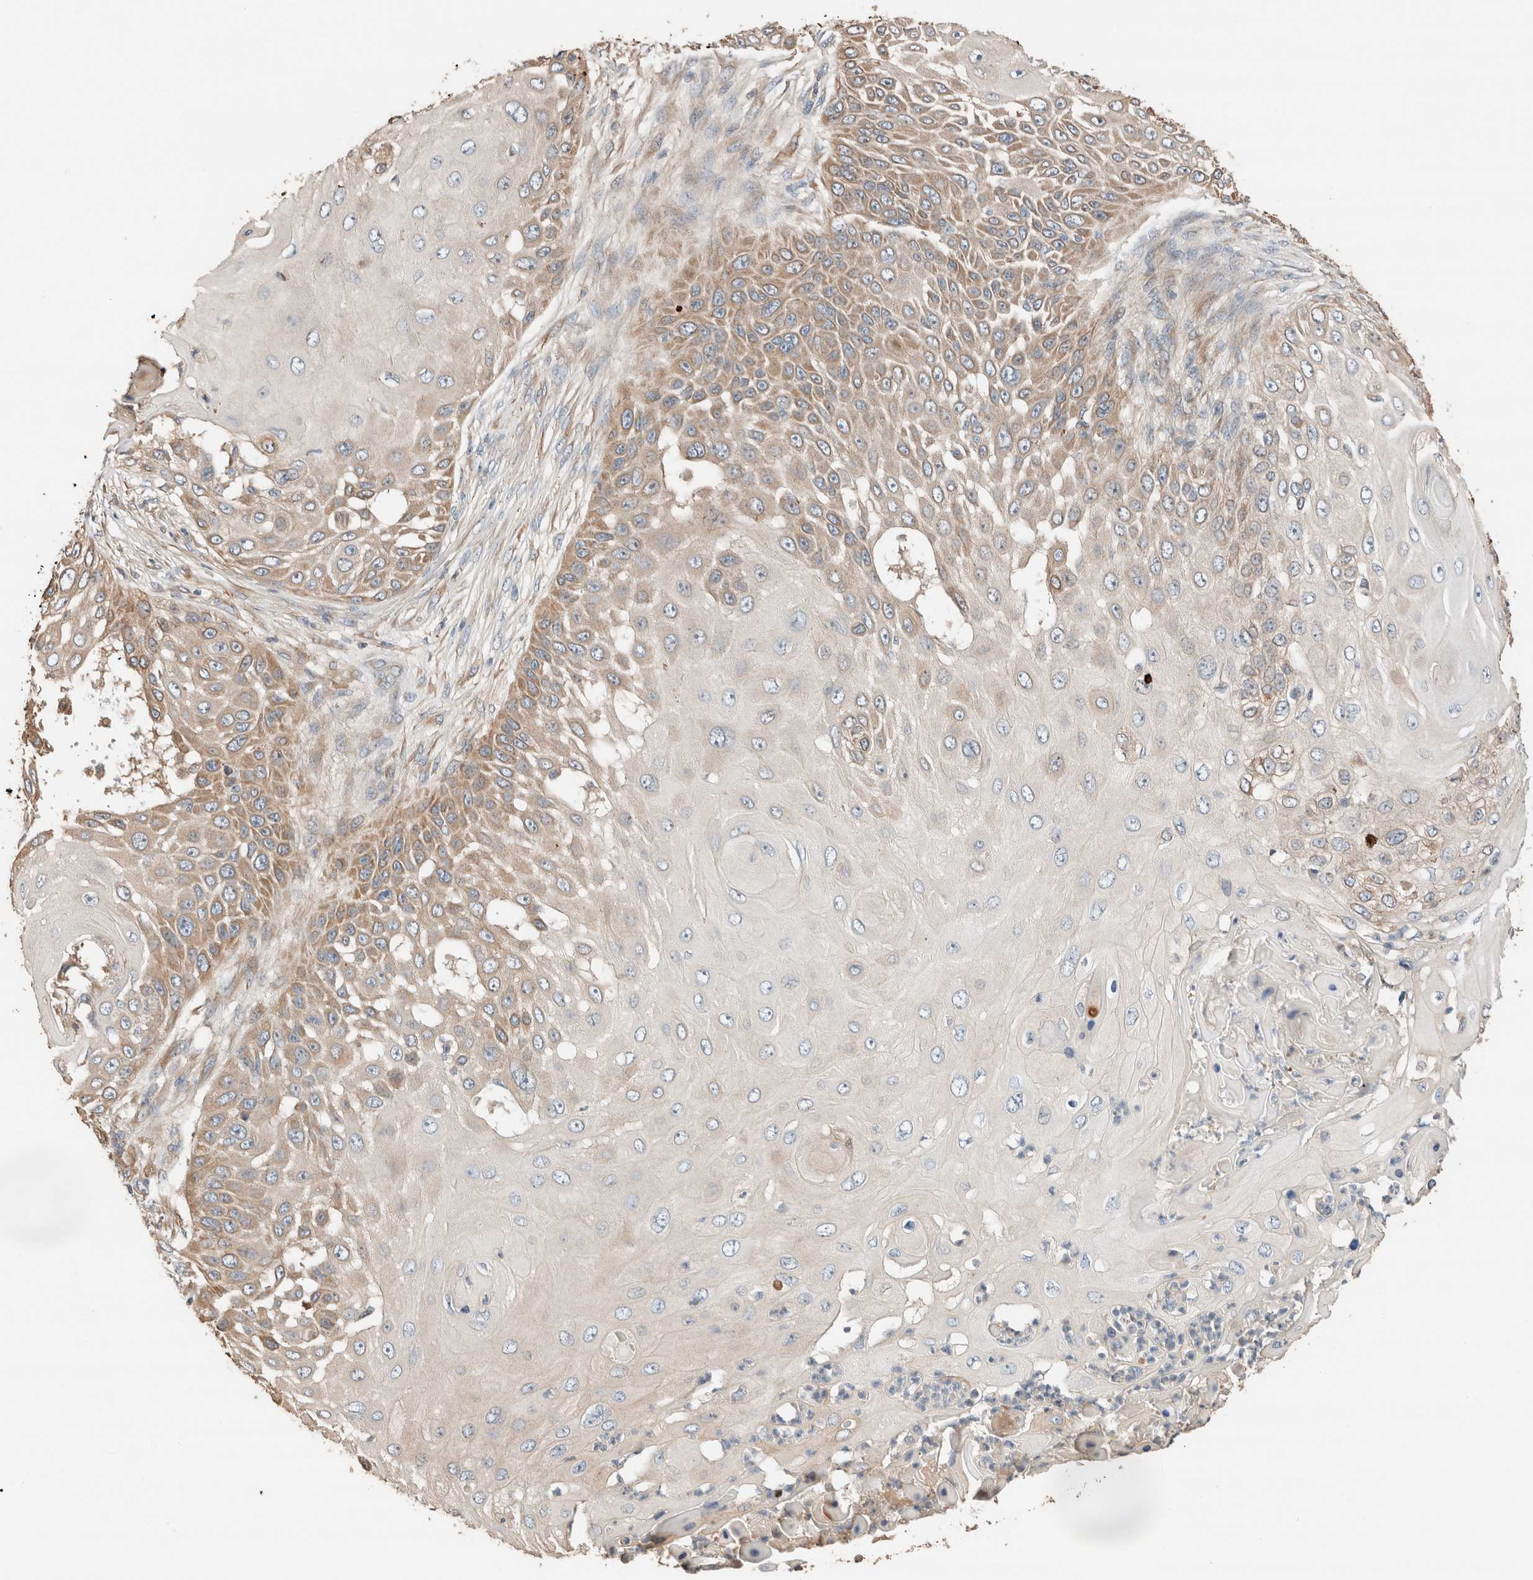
{"staining": {"intensity": "moderate", "quantity": ">75%", "location": "cytoplasmic/membranous"}, "tissue": "skin cancer", "cell_type": "Tumor cells", "image_type": "cancer", "snomed": [{"axis": "morphology", "description": "Squamous cell carcinoma, NOS"}, {"axis": "topography", "description": "Skin"}], "caption": "Protein analysis of squamous cell carcinoma (skin) tissue shows moderate cytoplasmic/membranous positivity in approximately >75% of tumor cells.", "gene": "TUBD1", "patient": {"sex": "female", "age": 44}}